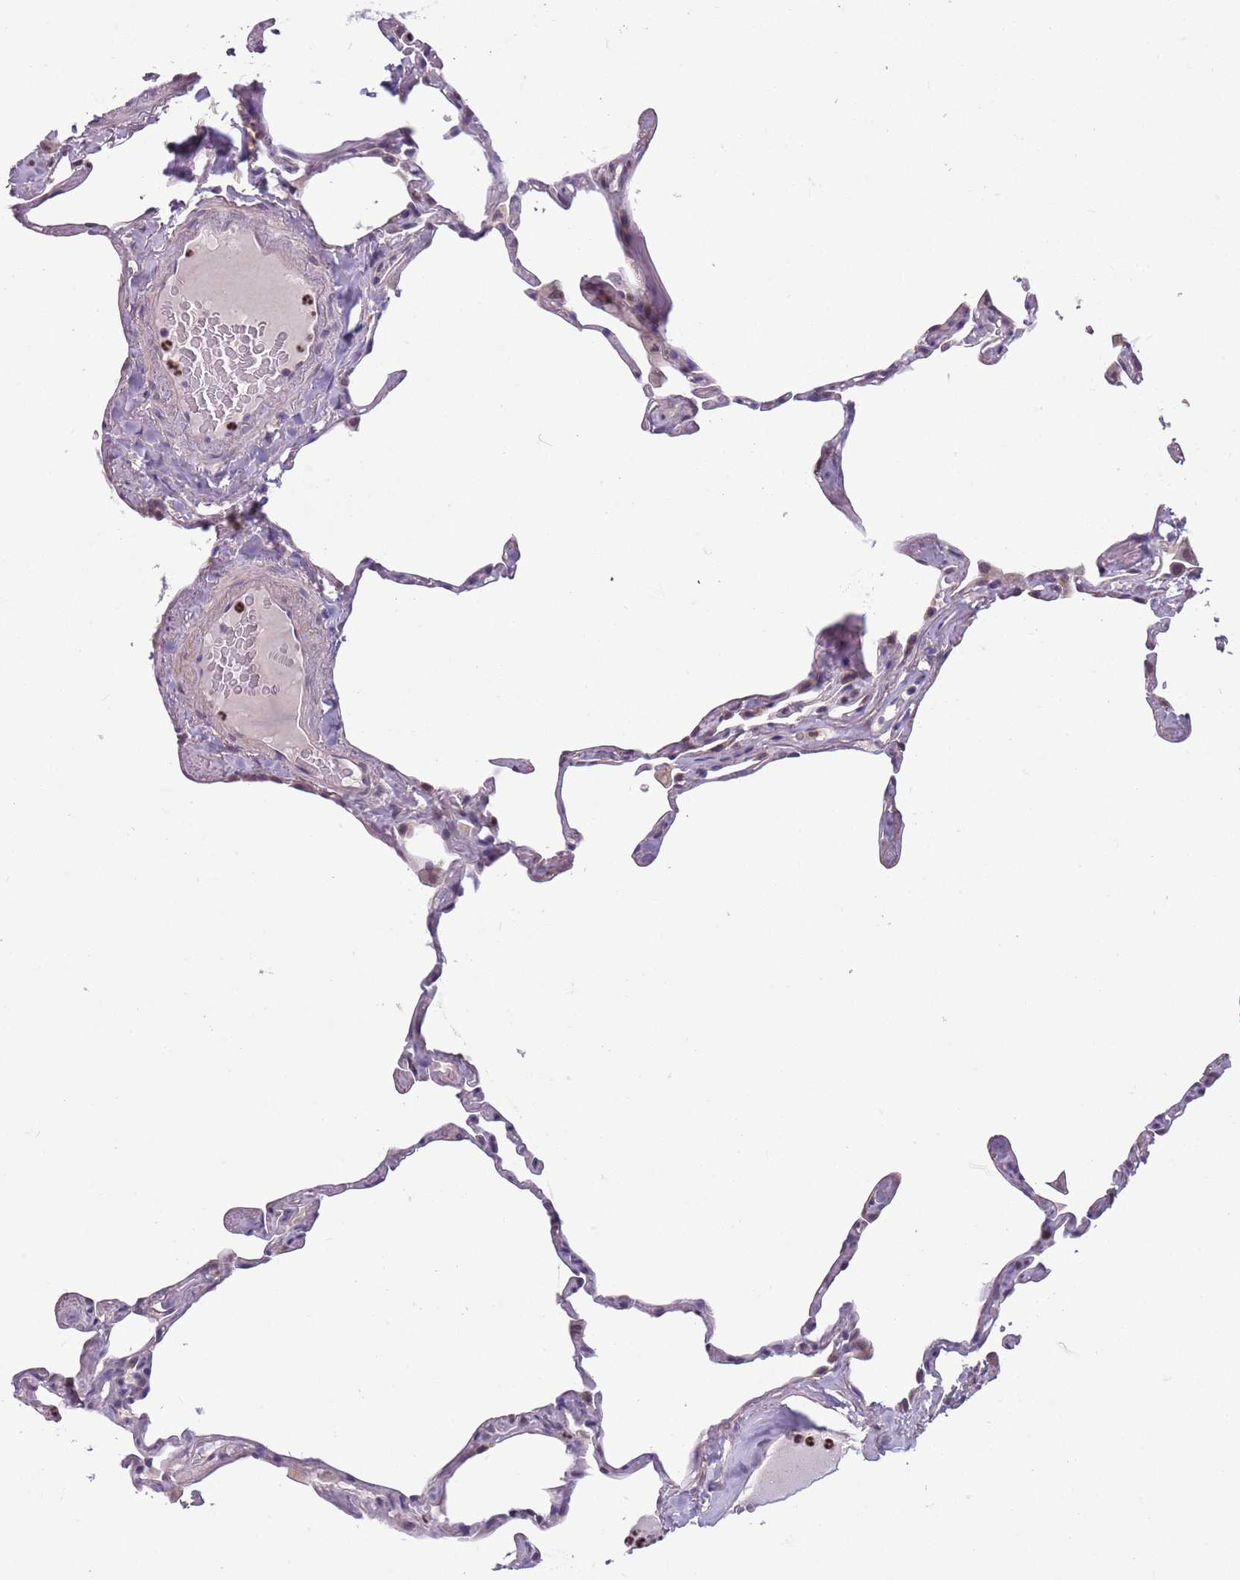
{"staining": {"intensity": "negative", "quantity": "none", "location": "none"}, "tissue": "lung", "cell_type": "Alveolar cells", "image_type": "normal", "snomed": [{"axis": "morphology", "description": "Normal tissue, NOS"}, {"axis": "topography", "description": "Lung"}], "caption": "There is no significant positivity in alveolar cells of lung. (Brightfield microscopy of DAB (3,3'-diaminobenzidine) IHC at high magnification).", "gene": "ADCY7", "patient": {"sex": "male", "age": 65}}